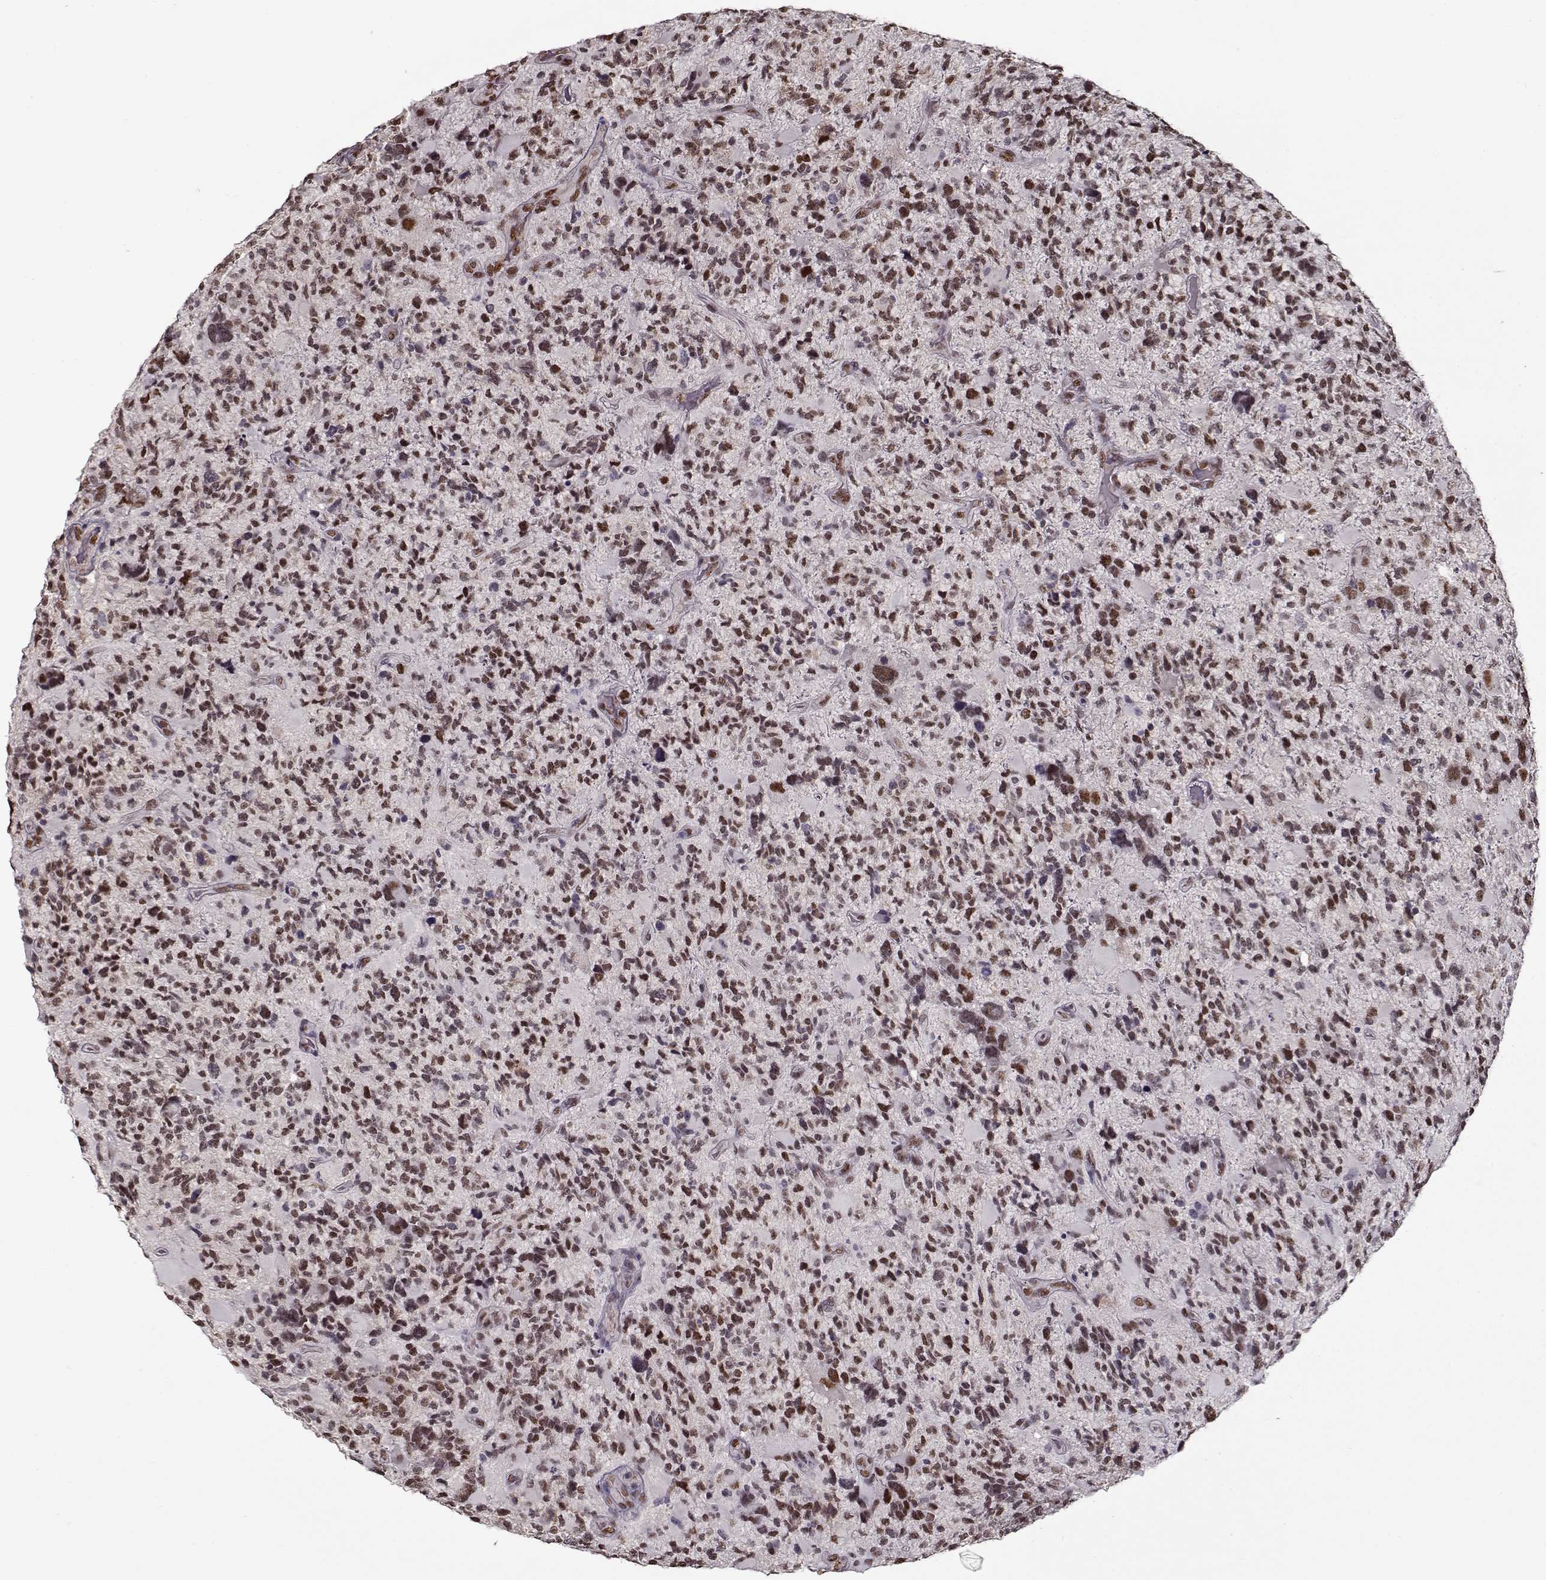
{"staining": {"intensity": "moderate", "quantity": "25%-75%", "location": "nuclear"}, "tissue": "glioma", "cell_type": "Tumor cells", "image_type": "cancer", "snomed": [{"axis": "morphology", "description": "Glioma, malignant, High grade"}, {"axis": "topography", "description": "Brain"}], "caption": "The histopathology image demonstrates a brown stain indicating the presence of a protein in the nuclear of tumor cells in glioma.", "gene": "PRMT8", "patient": {"sex": "female", "age": 71}}